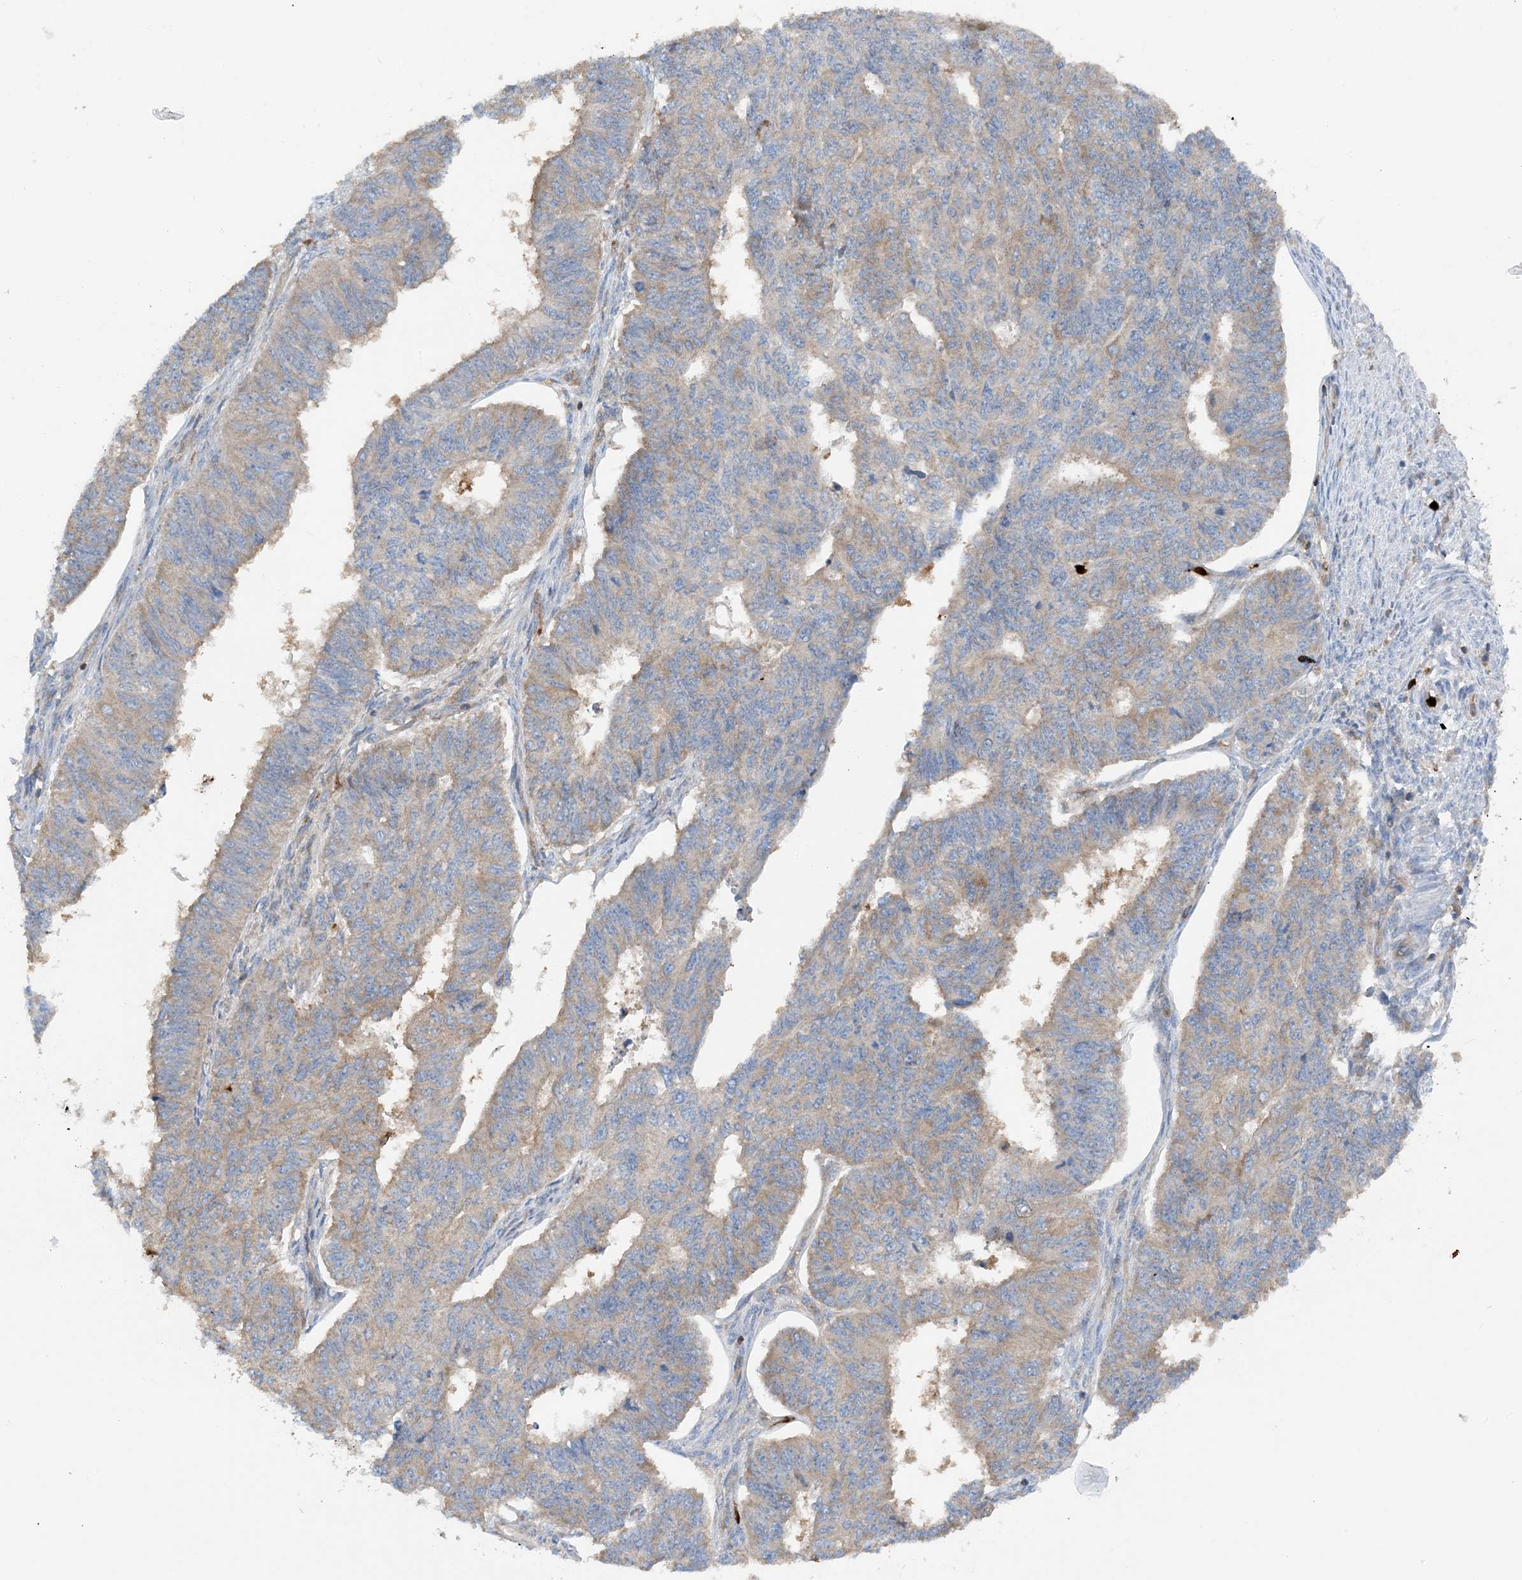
{"staining": {"intensity": "moderate", "quantity": "<25%", "location": "cytoplasmic/membranous"}, "tissue": "endometrial cancer", "cell_type": "Tumor cells", "image_type": "cancer", "snomed": [{"axis": "morphology", "description": "Adenocarcinoma, NOS"}, {"axis": "topography", "description": "Endometrium"}], "caption": "Immunohistochemistry (IHC) micrograph of human endometrial adenocarcinoma stained for a protein (brown), which exhibits low levels of moderate cytoplasmic/membranous positivity in about <25% of tumor cells.", "gene": "PHACTR2", "patient": {"sex": "female", "age": 32}}